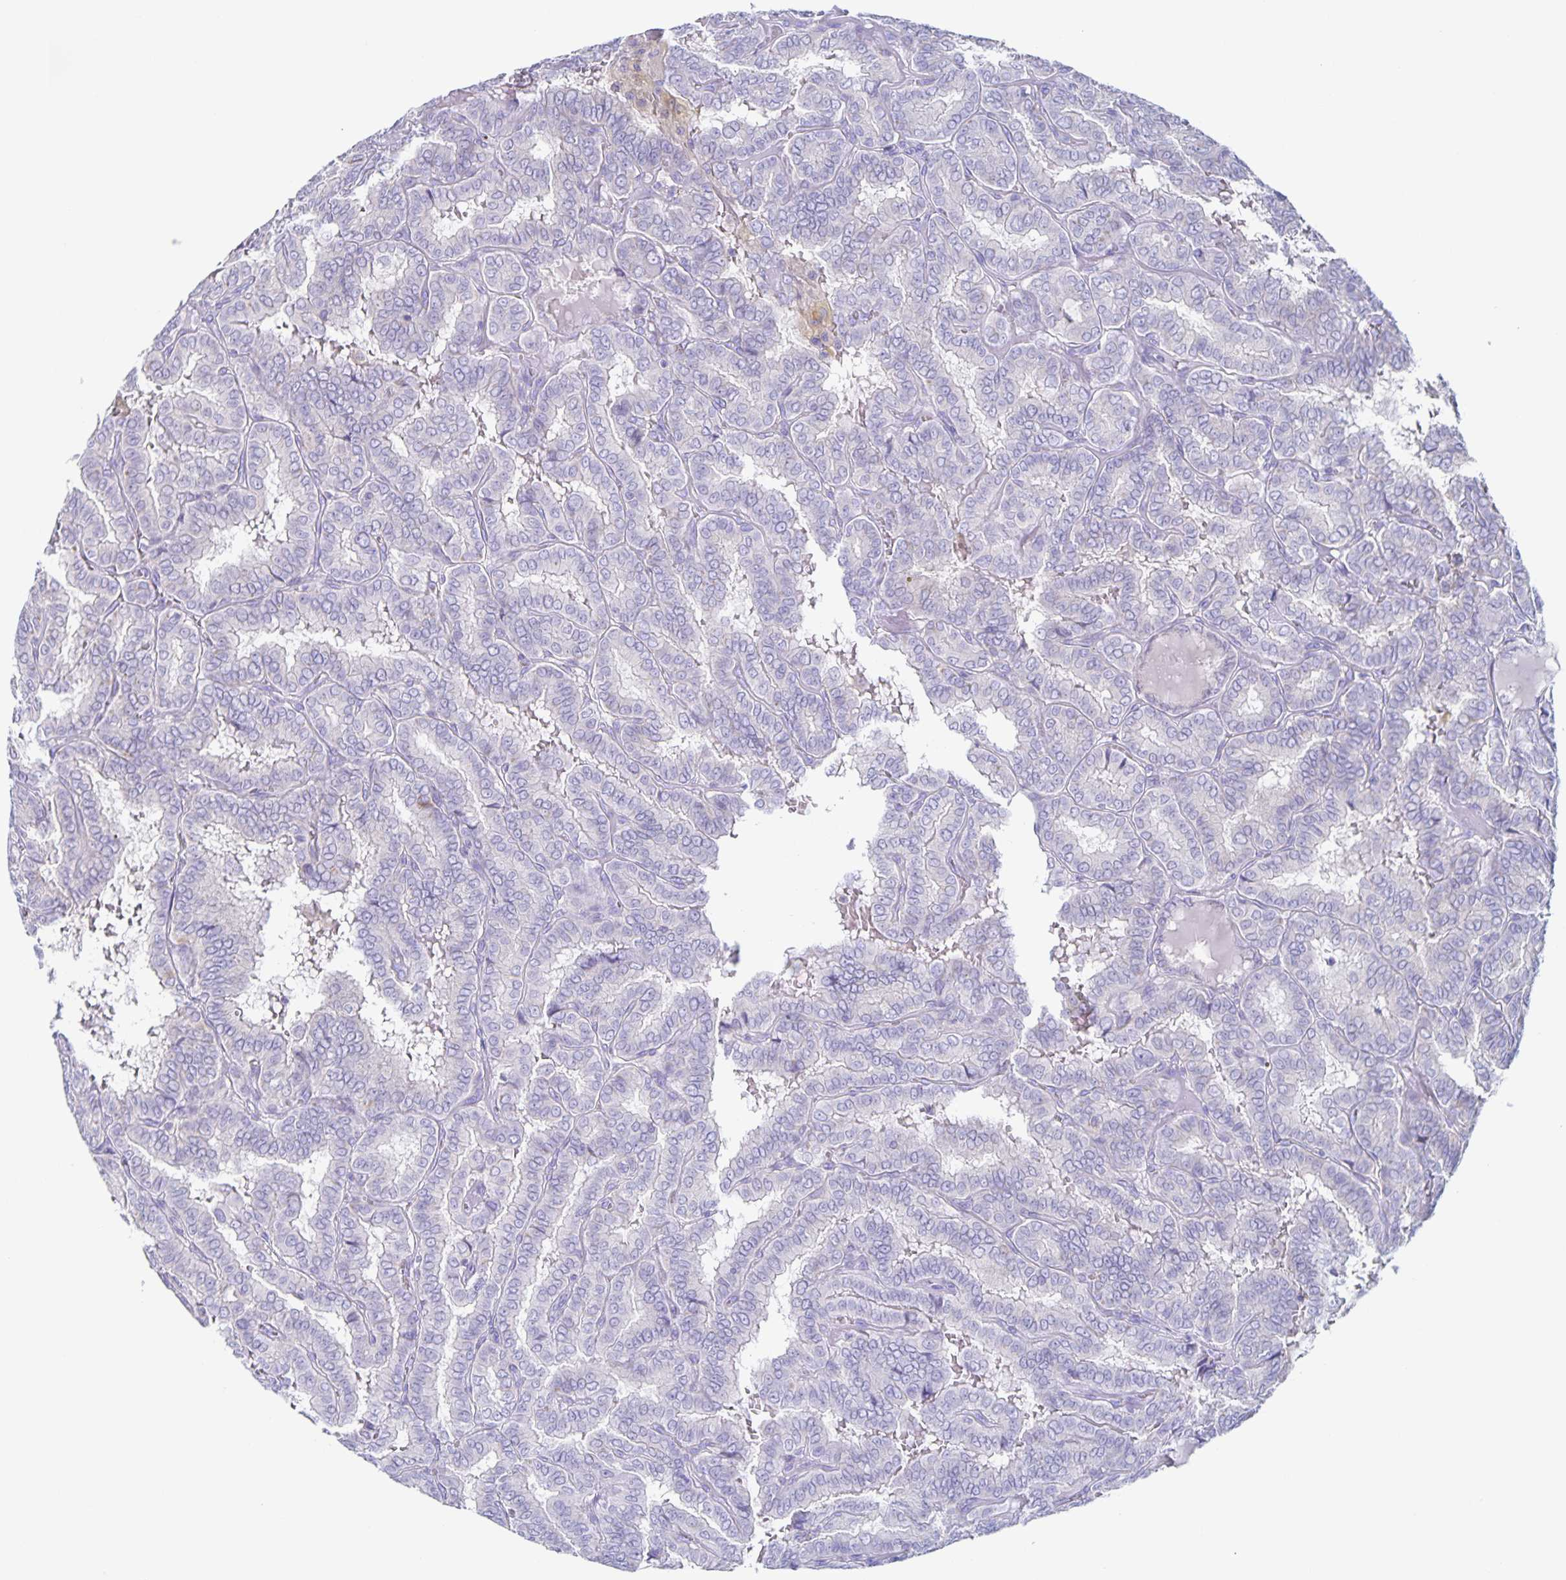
{"staining": {"intensity": "negative", "quantity": "none", "location": "none"}, "tissue": "thyroid cancer", "cell_type": "Tumor cells", "image_type": "cancer", "snomed": [{"axis": "morphology", "description": "Papillary adenocarcinoma, NOS"}, {"axis": "topography", "description": "Thyroid gland"}], "caption": "Photomicrograph shows no significant protein positivity in tumor cells of papillary adenocarcinoma (thyroid). (DAB IHC with hematoxylin counter stain).", "gene": "RPL36A", "patient": {"sex": "female", "age": 46}}